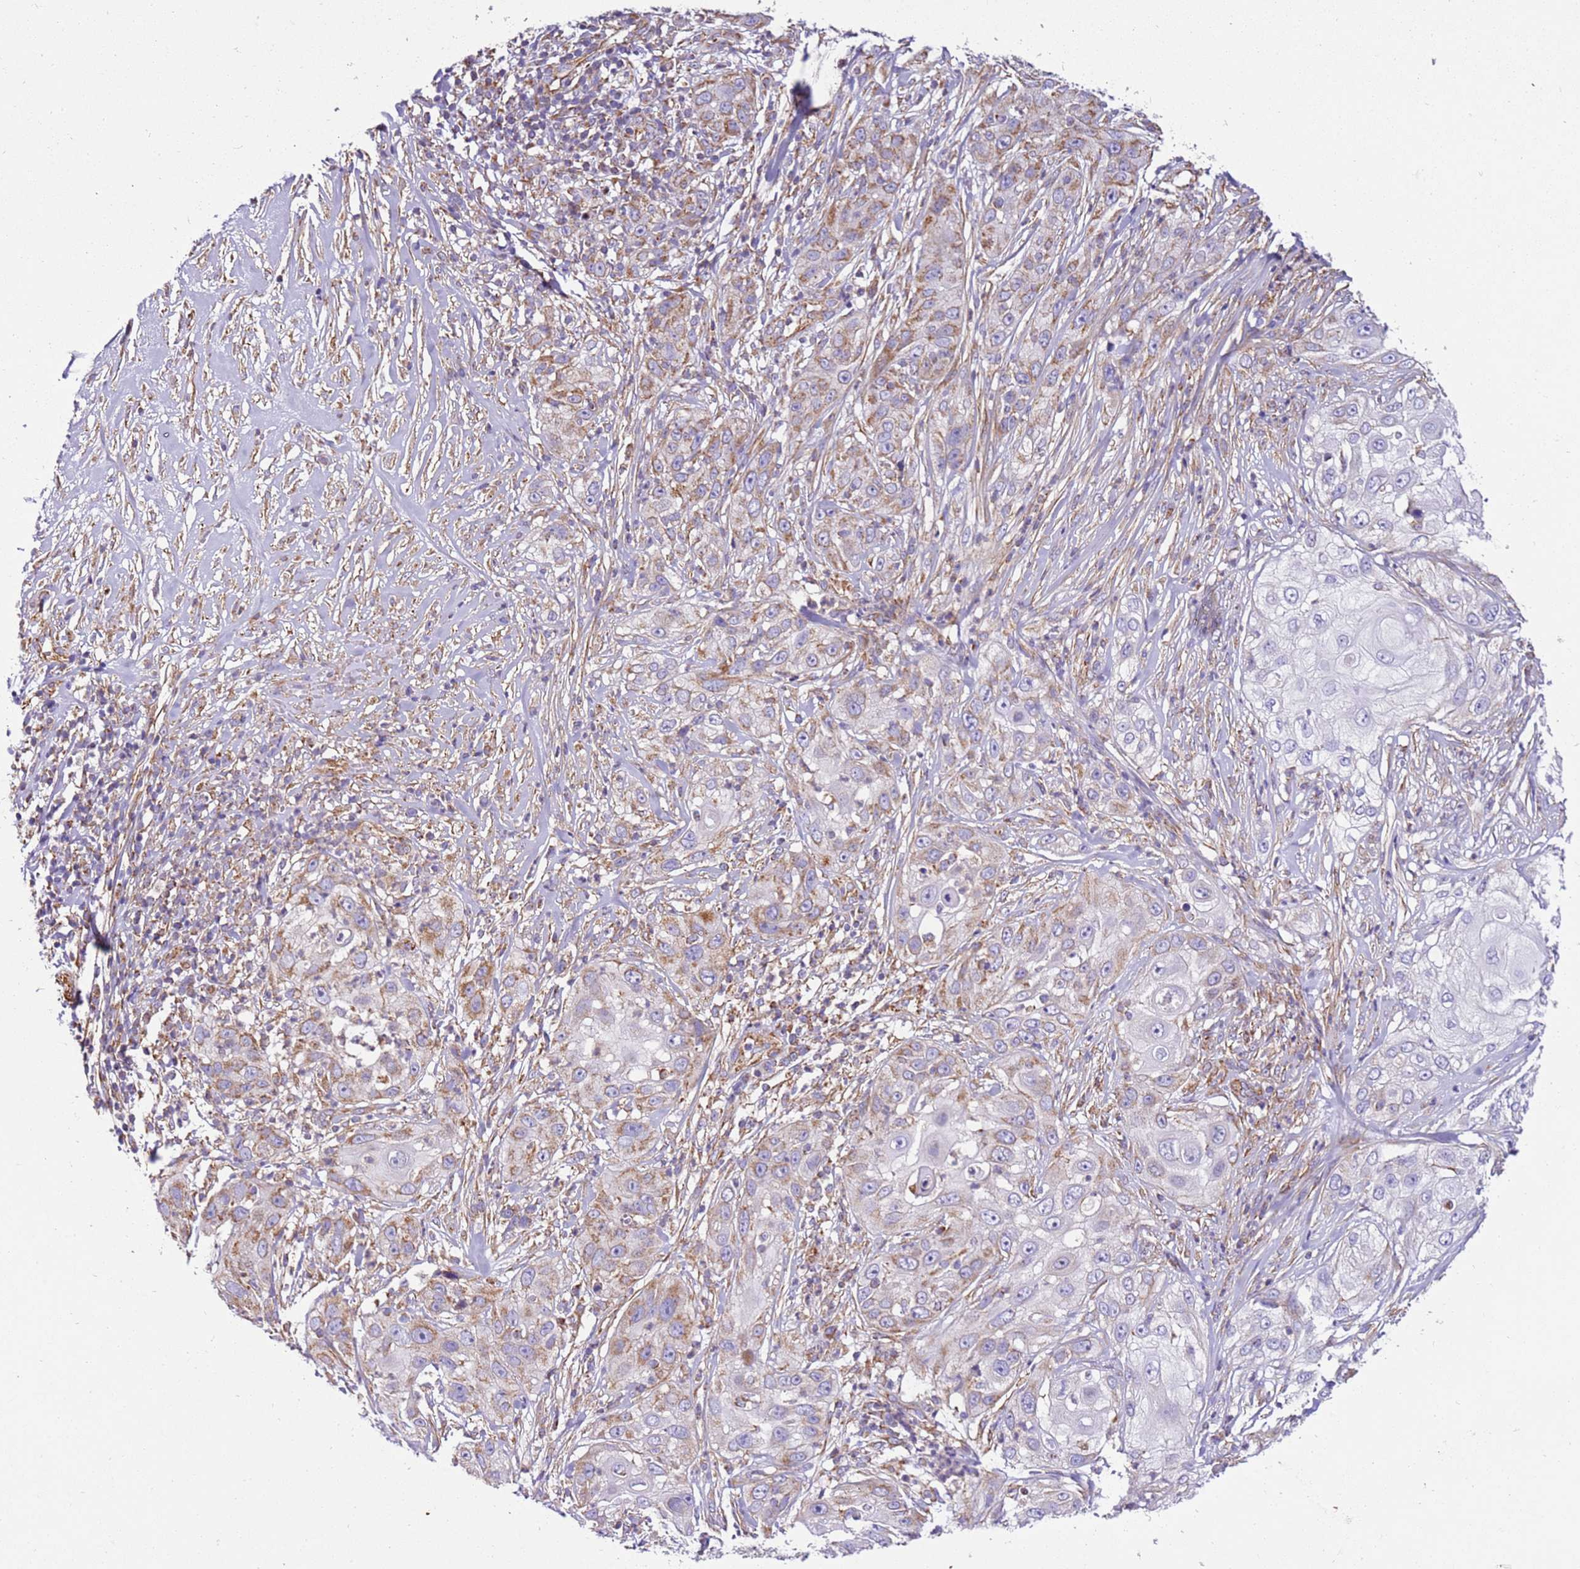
{"staining": {"intensity": "moderate", "quantity": "<25%", "location": "cytoplasmic/membranous"}, "tissue": "skin cancer", "cell_type": "Tumor cells", "image_type": "cancer", "snomed": [{"axis": "morphology", "description": "Squamous cell carcinoma, NOS"}, {"axis": "topography", "description": "Skin"}], "caption": "The photomicrograph exhibits staining of squamous cell carcinoma (skin), revealing moderate cytoplasmic/membranous protein staining (brown color) within tumor cells. (DAB (3,3'-diaminobenzidine) IHC, brown staining for protein, blue staining for nuclei).", "gene": "MRPL20", "patient": {"sex": "female", "age": 44}}